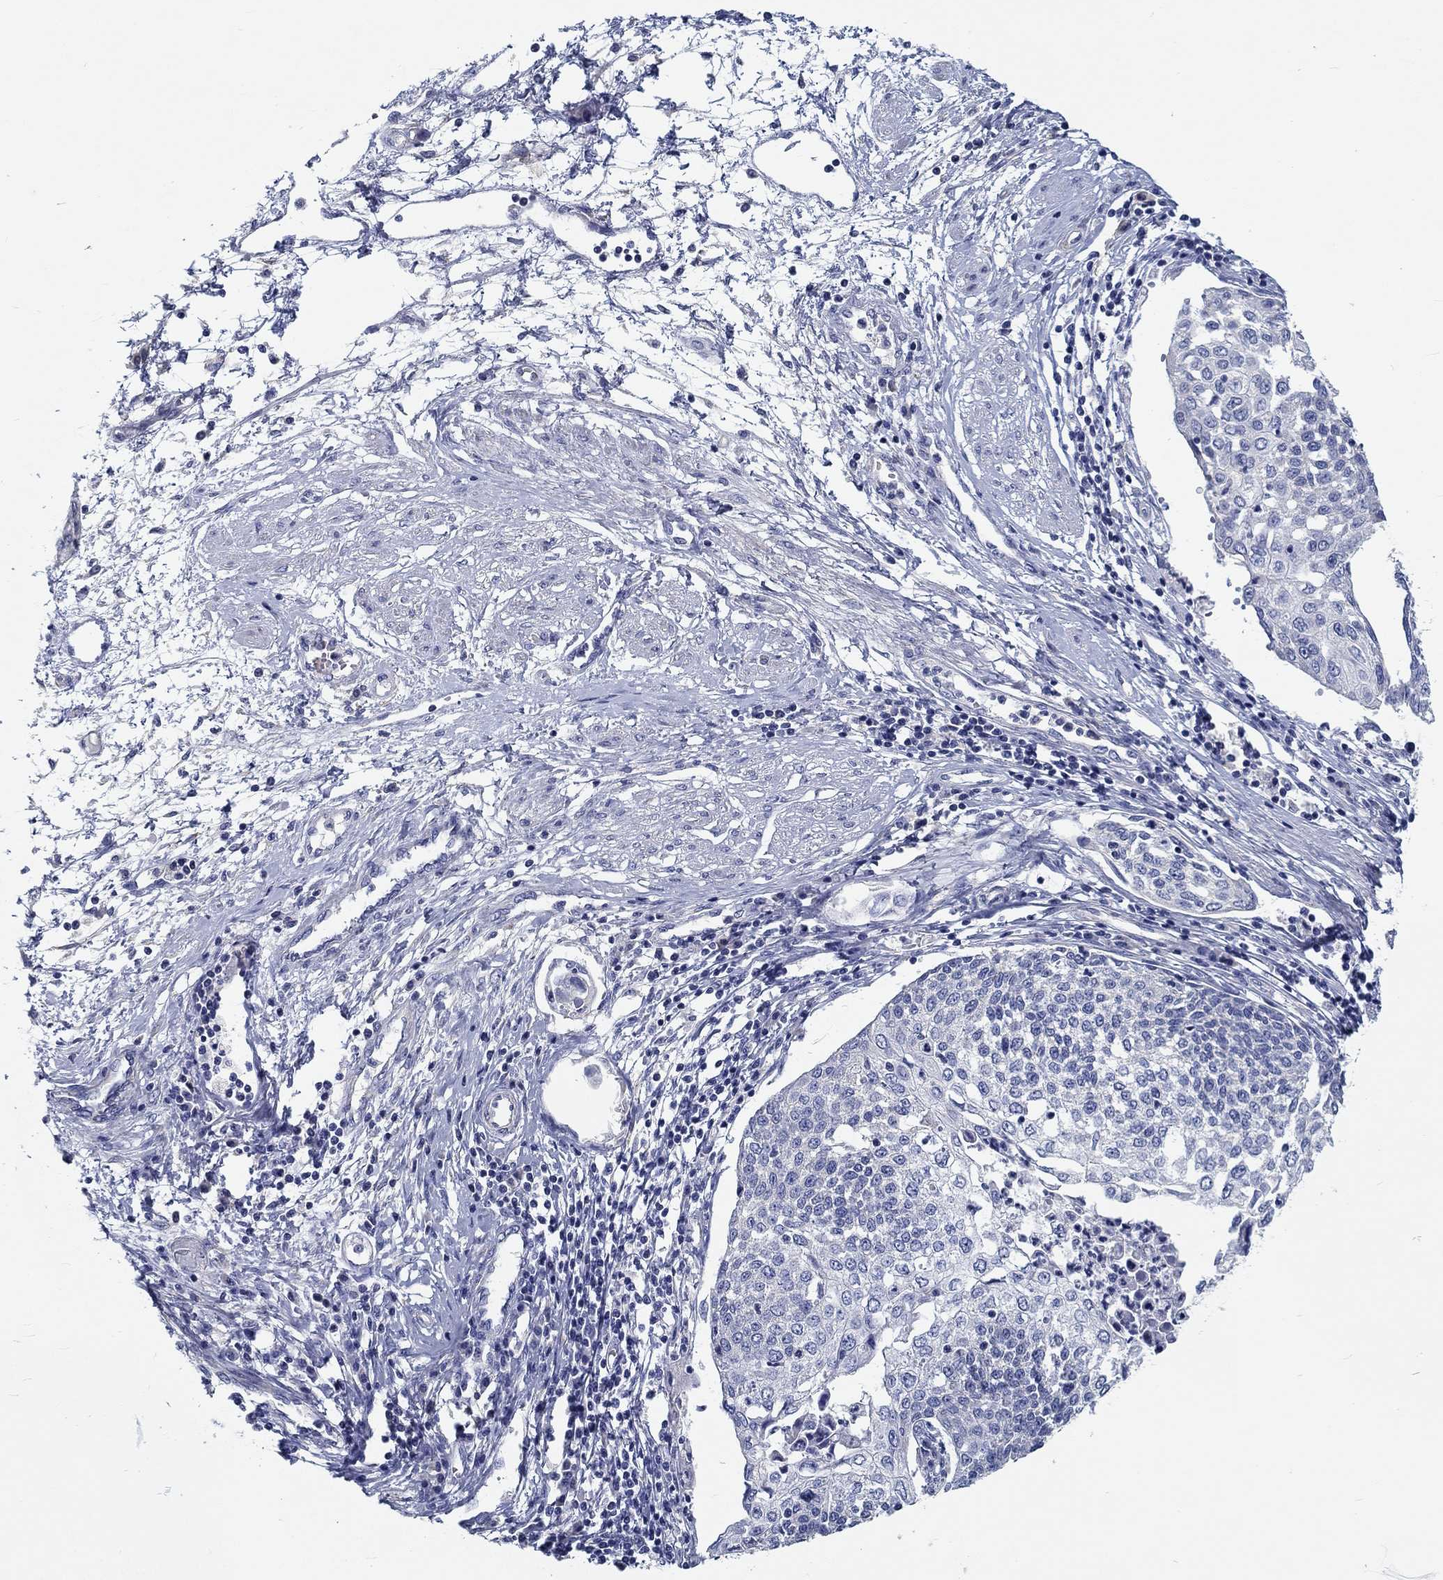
{"staining": {"intensity": "negative", "quantity": "none", "location": "none"}, "tissue": "cervical cancer", "cell_type": "Tumor cells", "image_type": "cancer", "snomed": [{"axis": "morphology", "description": "Squamous cell carcinoma, NOS"}, {"axis": "topography", "description": "Cervix"}], "caption": "Micrograph shows no significant protein positivity in tumor cells of cervical squamous cell carcinoma.", "gene": "MYBPC1", "patient": {"sex": "female", "age": 34}}